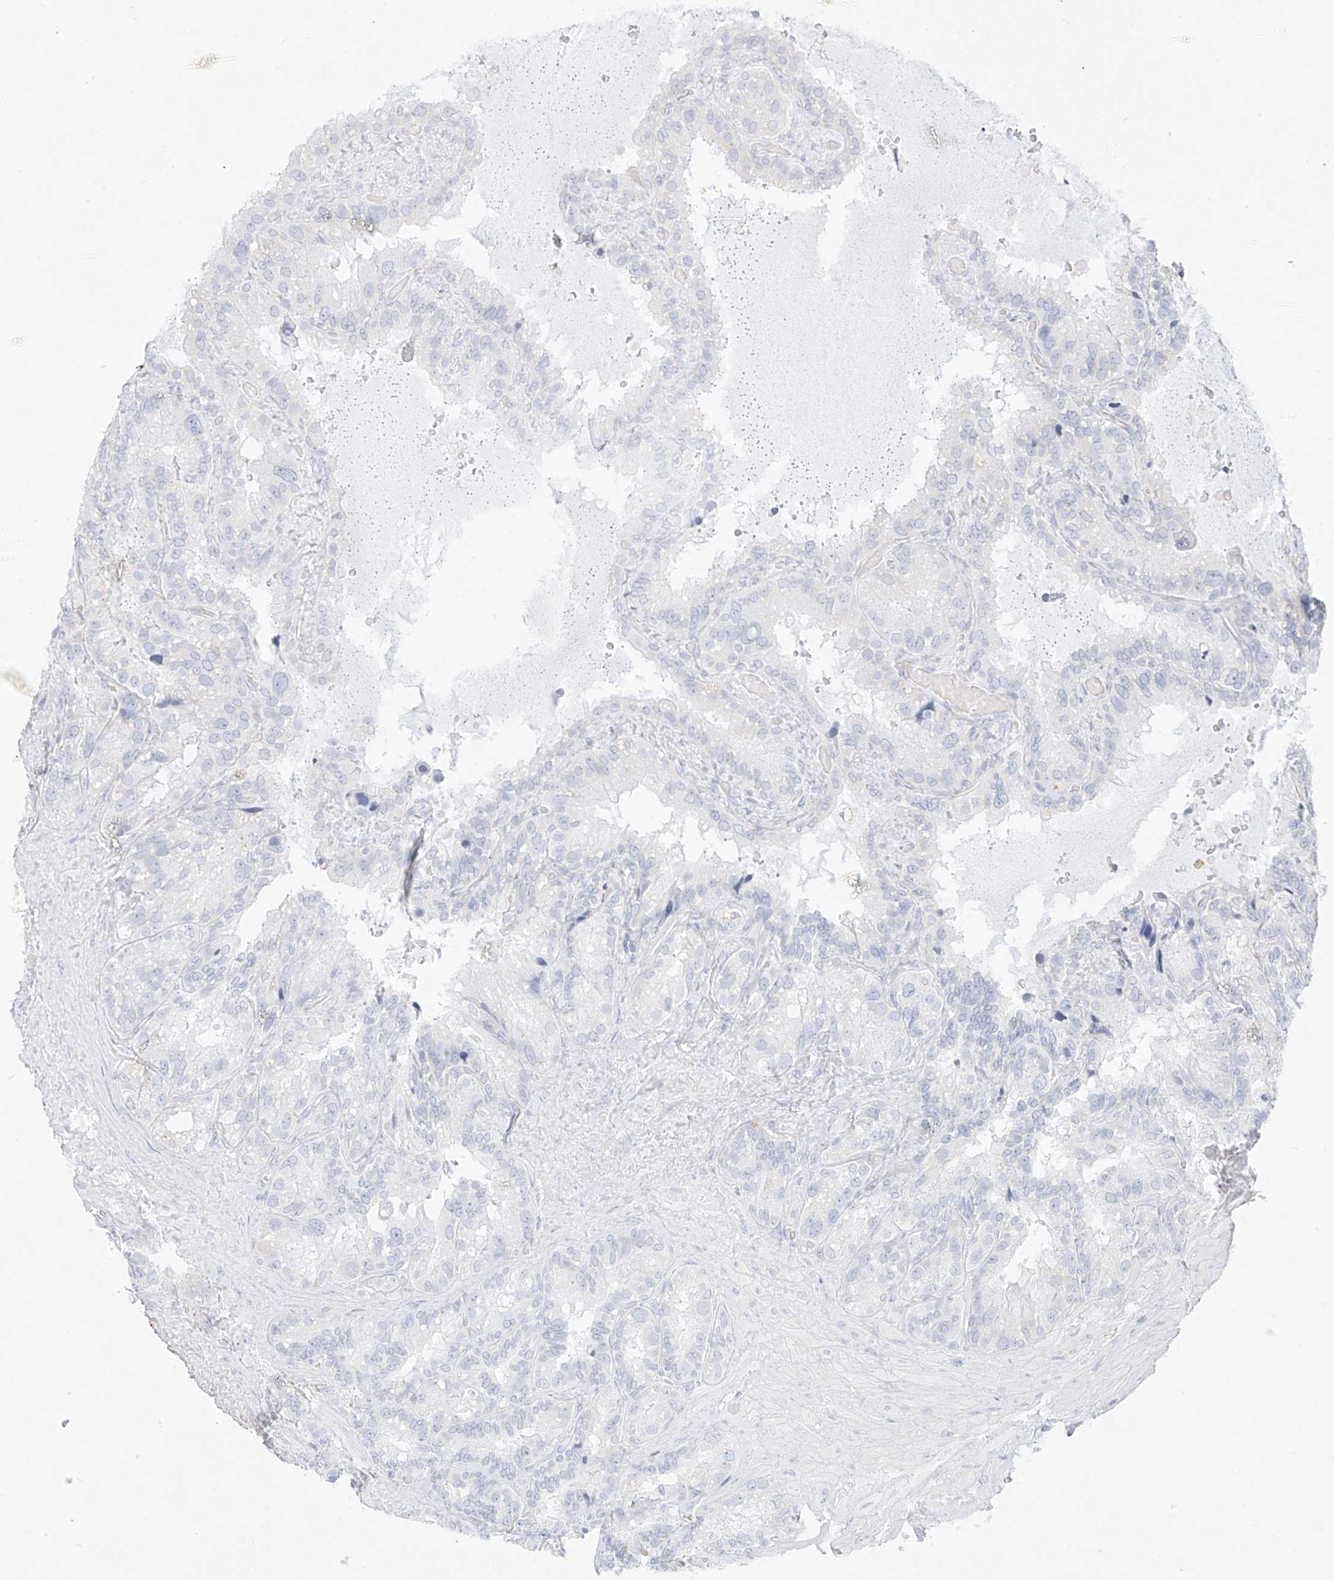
{"staining": {"intensity": "negative", "quantity": "none", "location": "none"}, "tissue": "seminal vesicle", "cell_type": "Glandular cells", "image_type": "normal", "snomed": [{"axis": "morphology", "description": "Normal tissue, NOS"}, {"axis": "topography", "description": "Prostate"}, {"axis": "topography", "description": "Seminal veicle"}], "caption": "The photomicrograph demonstrates no staining of glandular cells in benign seminal vesicle.", "gene": "TGM4", "patient": {"sex": "male", "age": 68}}